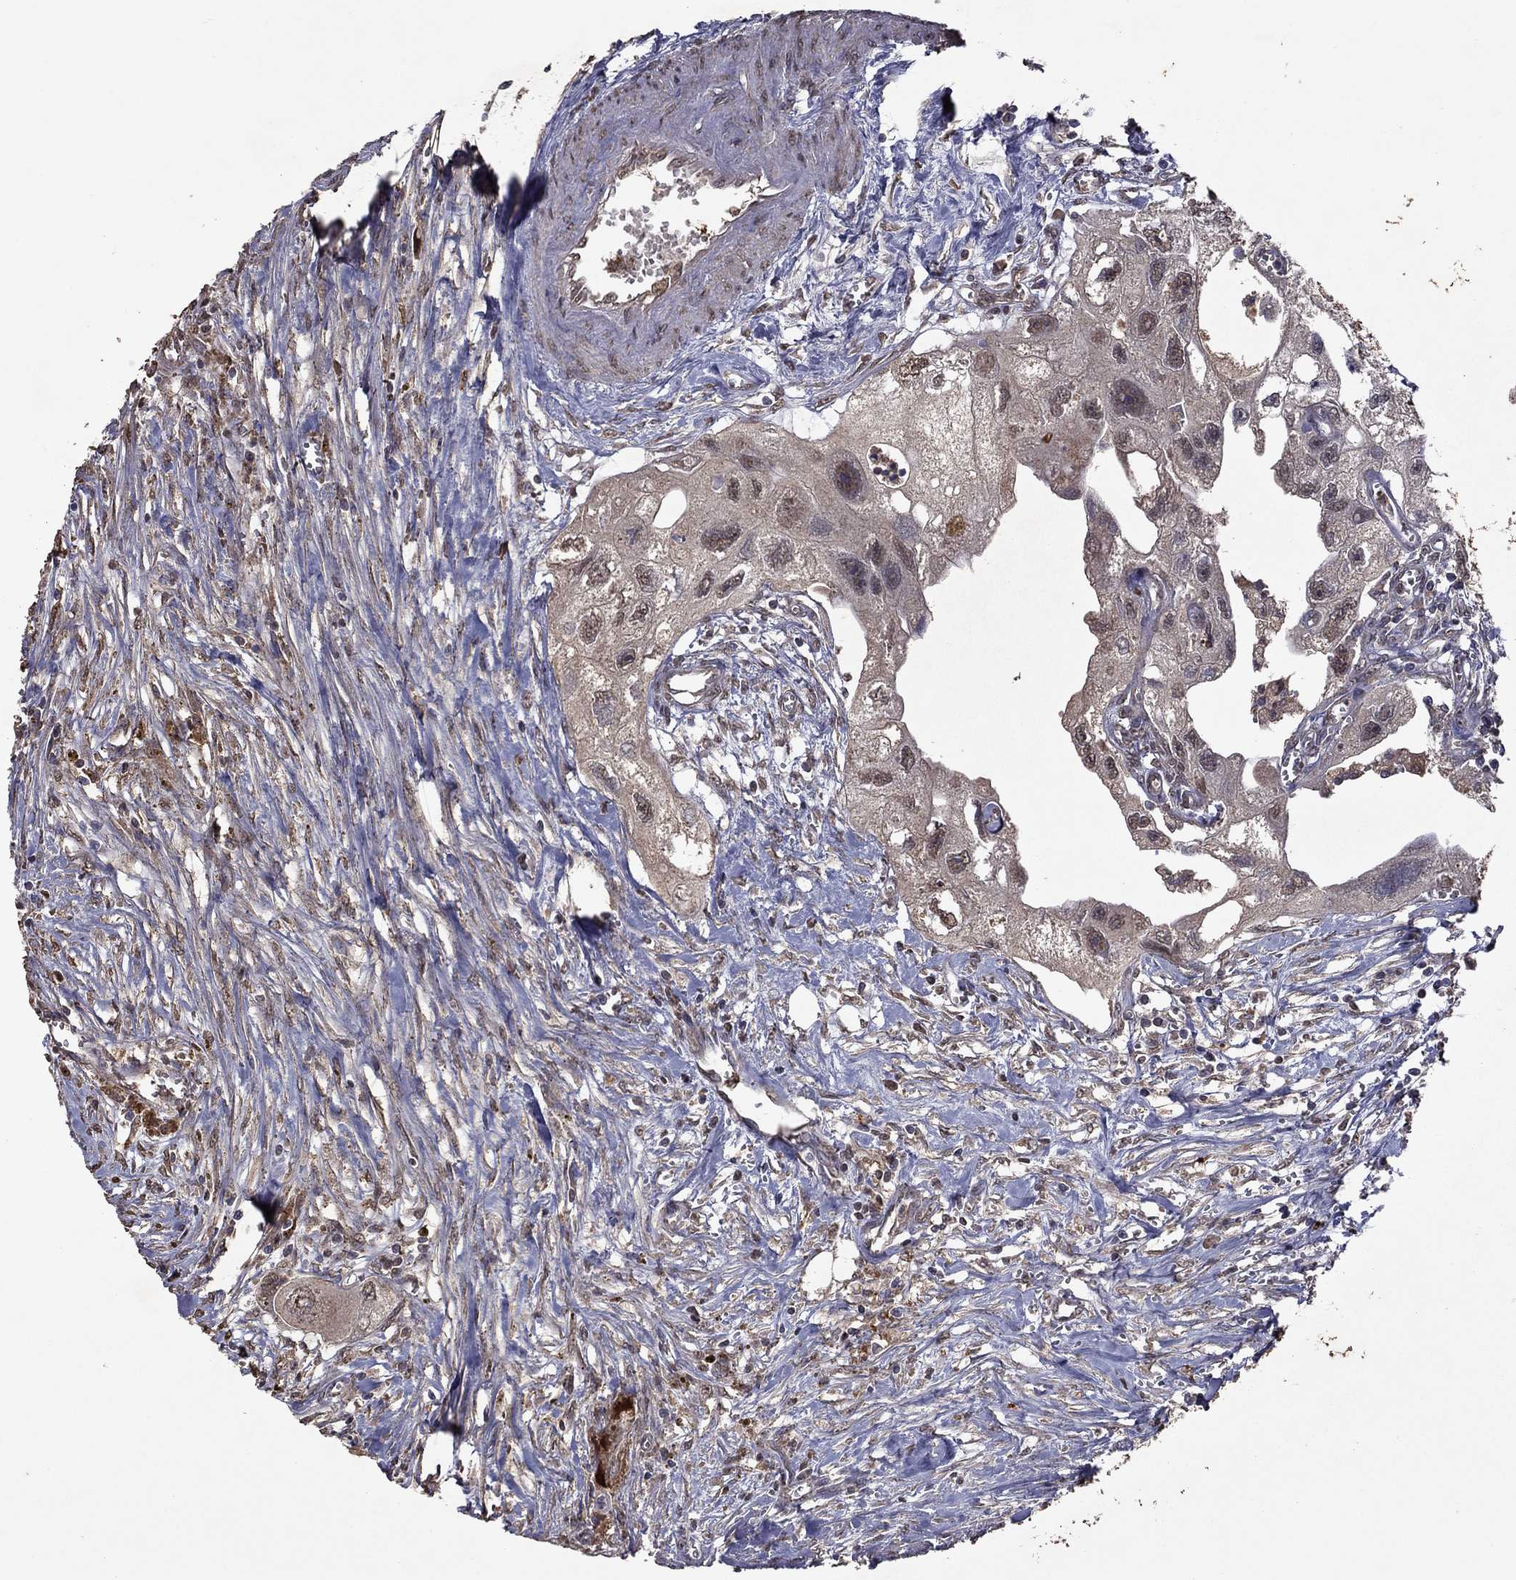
{"staining": {"intensity": "negative", "quantity": "none", "location": "none"}, "tissue": "urothelial cancer", "cell_type": "Tumor cells", "image_type": "cancer", "snomed": [{"axis": "morphology", "description": "Urothelial carcinoma, High grade"}, {"axis": "topography", "description": "Urinary bladder"}], "caption": "High magnification brightfield microscopy of urothelial cancer stained with DAB (brown) and counterstained with hematoxylin (blue): tumor cells show no significant staining.", "gene": "SERPINA5", "patient": {"sex": "male", "age": 59}}